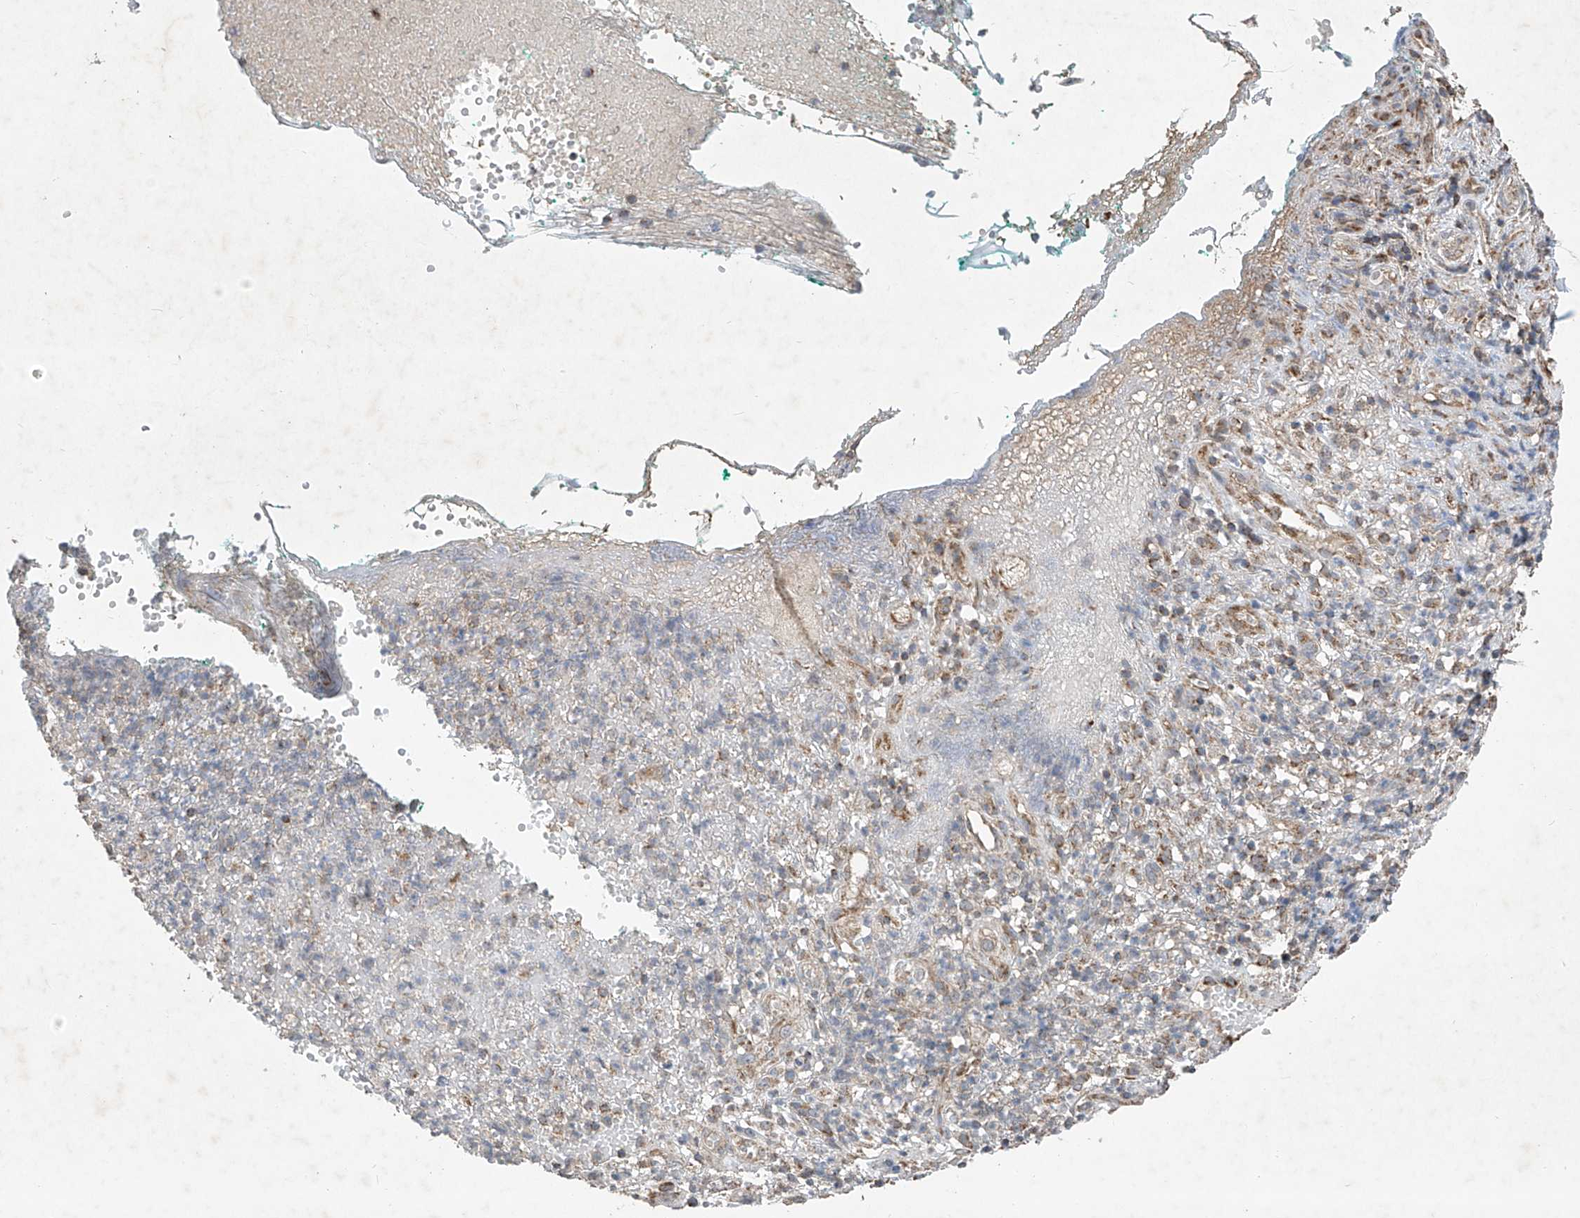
{"staining": {"intensity": "moderate", "quantity": ">75%", "location": "cytoplasmic/membranous"}, "tissue": "adipose tissue", "cell_type": "Adipocytes", "image_type": "normal", "snomed": [{"axis": "morphology", "description": "Normal tissue, NOS"}, {"axis": "morphology", "description": "Basal cell carcinoma"}, {"axis": "topography", "description": "Cartilage tissue"}, {"axis": "topography", "description": "Nasopharynx"}, {"axis": "topography", "description": "Oral tissue"}], "caption": "Moderate cytoplasmic/membranous expression for a protein is appreciated in about >75% of adipocytes of unremarkable adipose tissue using immunohistochemistry.", "gene": "UQCC1", "patient": {"sex": "female", "age": 77}}